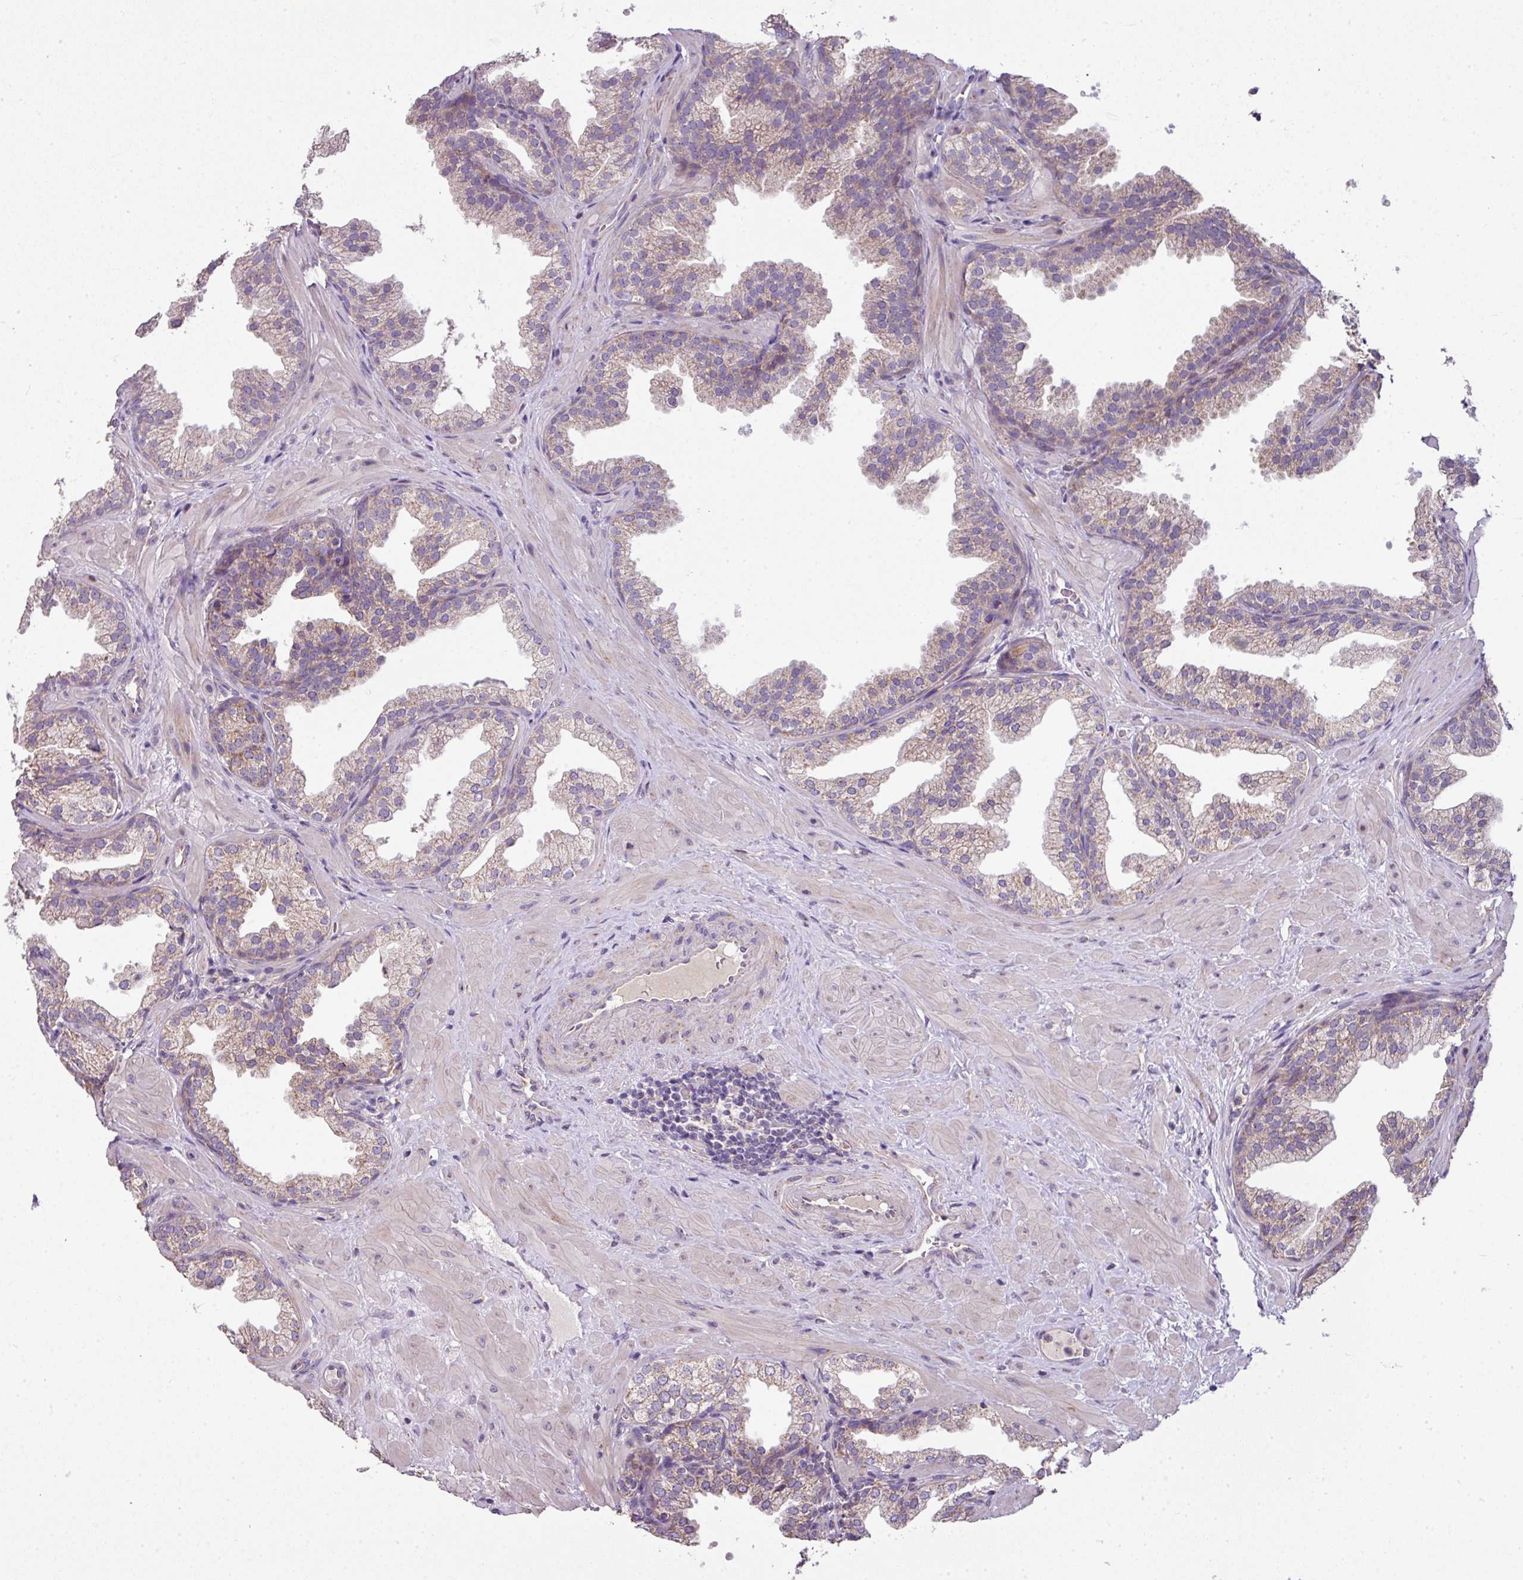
{"staining": {"intensity": "moderate", "quantity": "25%-75%", "location": "cytoplasmic/membranous"}, "tissue": "prostate", "cell_type": "Glandular cells", "image_type": "normal", "snomed": [{"axis": "morphology", "description": "Normal tissue, NOS"}, {"axis": "topography", "description": "Prostate"}], "caption": "Immunohistochemistry (IHC) staining of unremarkable prostate, which displays medium levels of moderate cytoplasmic/membranous expression in approximately 25%-75% of glandular cells indicating moderate cytoplasmic/membranous protein expression. The staining was performed using DAB (3,3'-diaminobenzidine) (brown) for protein detection and nuclei were counterstained in hematoxylin (blue).", "gene": "PALS2", "patient": {"sex": "male", "age": 37}}